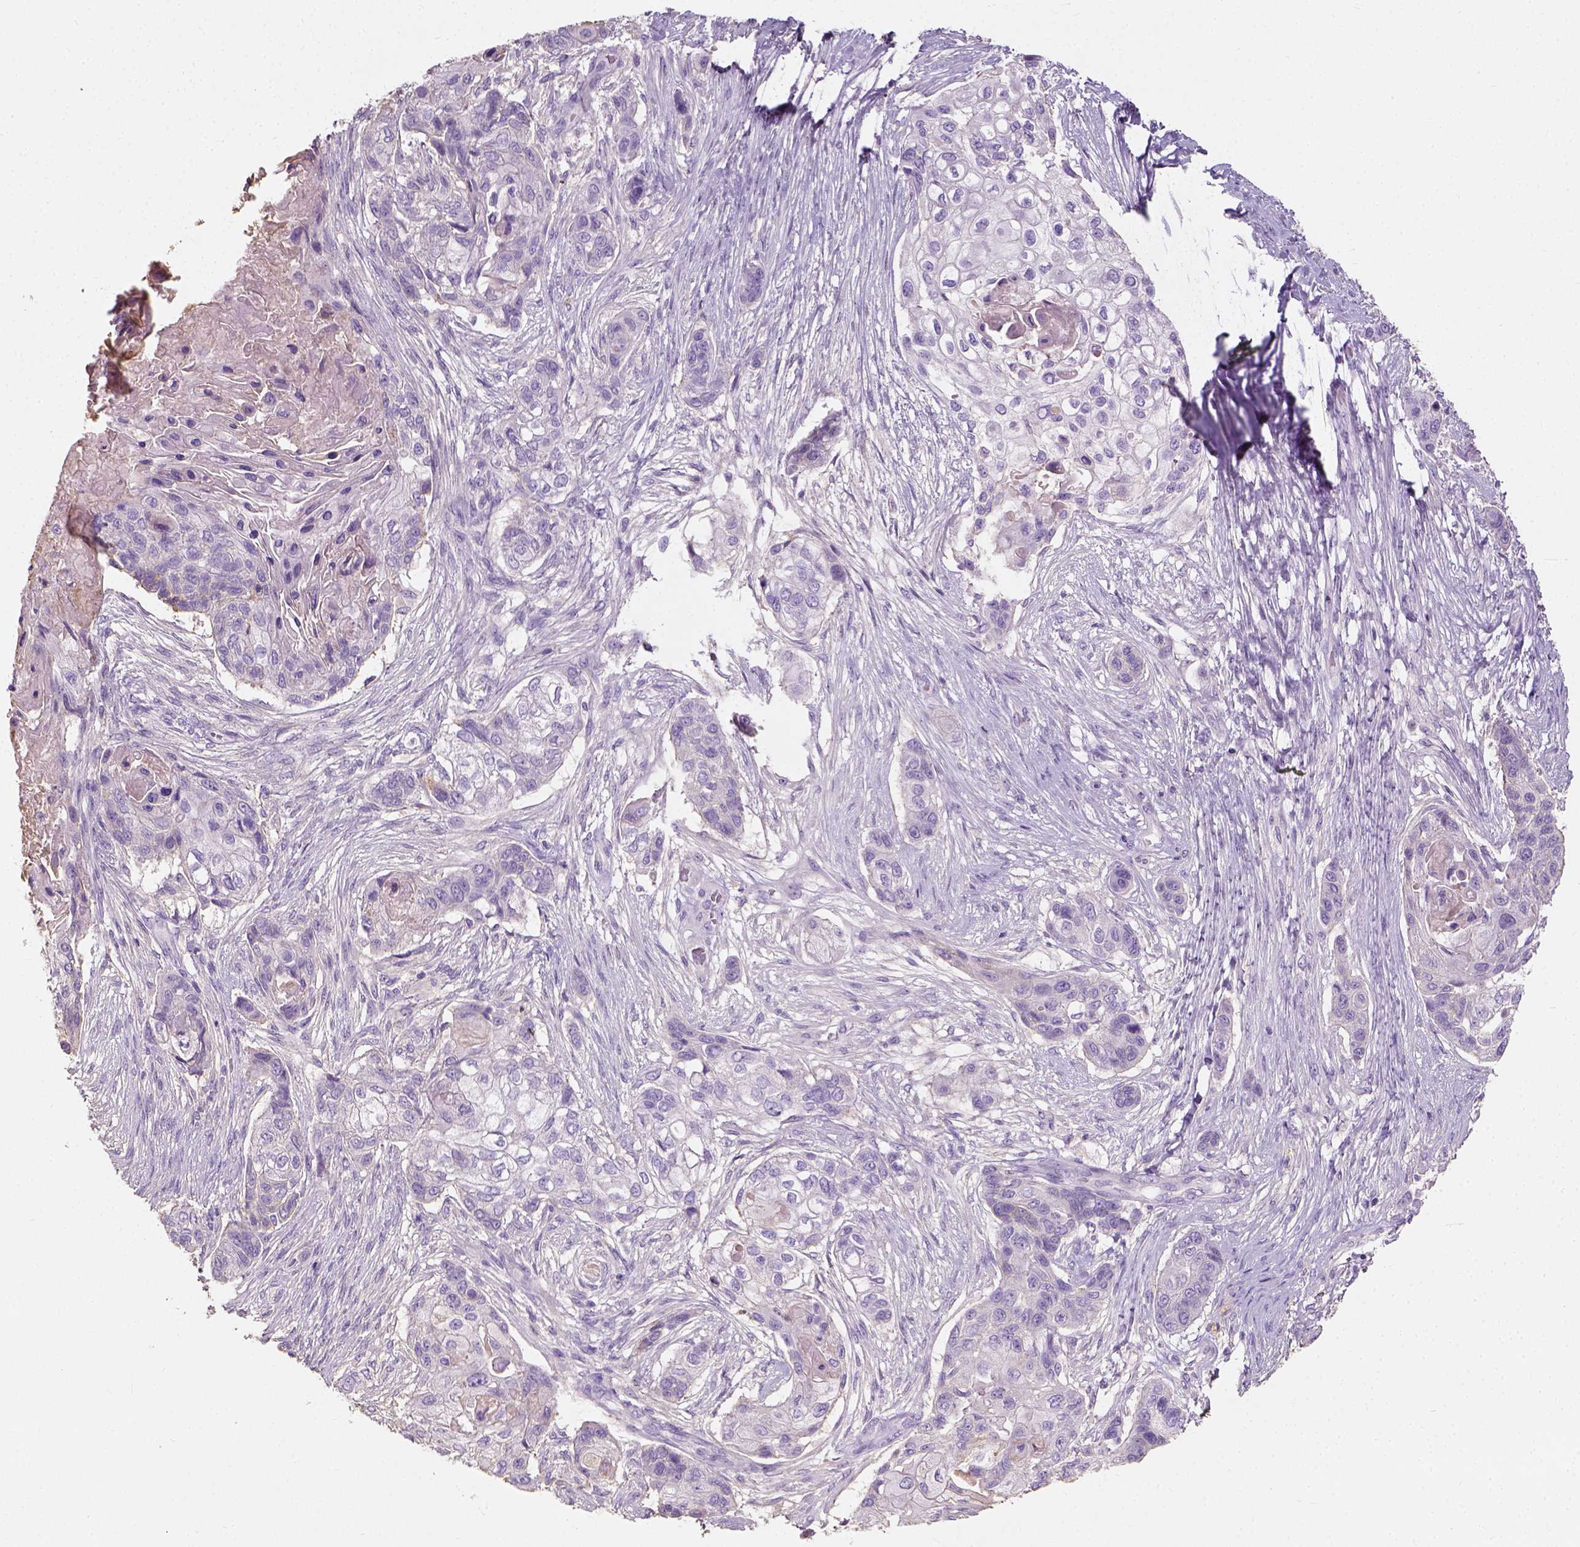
{"staining": {"intensity": "negative", "quantity": "none", "location": "none"}, "tissue": "lung cancer", "cell_type": "Tumor cells", "image_type": "cancer", "snomed": [{"axis": "morphology", "description": "Squamous cell carcinoma, NOS"}, {"axis": "topography", "description": "Lung"}], "caption": "Immunohistochemical staining of human lung squamous cell carcinoma reveals no significant expression in tumor cells. (Stains: DAB (3,3'-diaminobenzidine) immunohistochemistry with hematoxylin counter stain, Microscopy: brightfield microscopy at high magnification).", "gene": "DHCR24", "patient": {"sex": "male", "age": 69}}